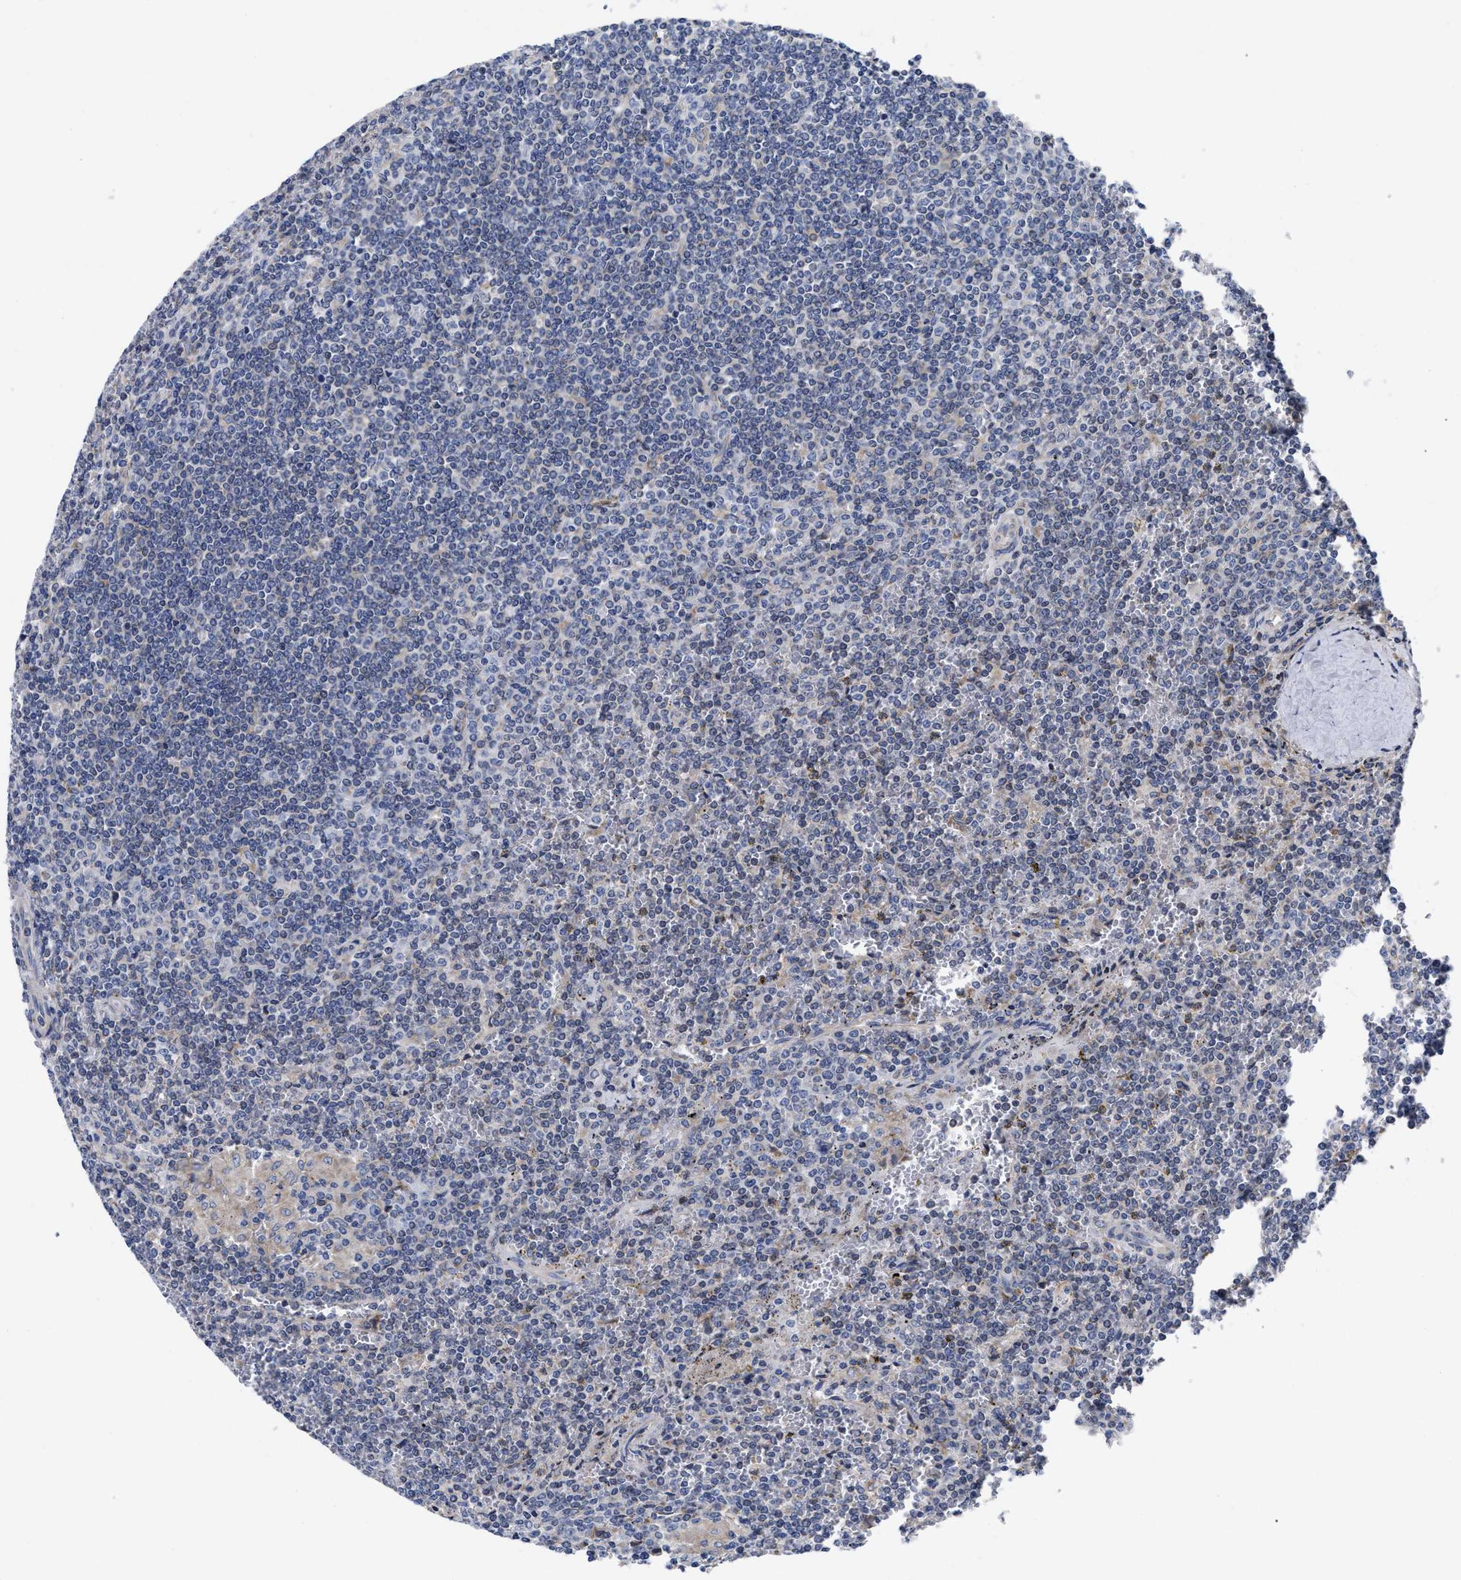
{"staining": {"intensity": "negative", "quantity": "none", "location": "none"}, "tissue": "lymphoma", "cell_type": "Tumor cells", "image_type": "cancer", "snomed": [{"axis": "morphology", "description": "Malignant lymphoma, non-Hodgkin's type, Low grade"}, {"axis": "topography", "description": "Spleen"}], "caption": "Immunohistochemistry of low-grade malignant lymphoma, non-Hodgkin's type shows no expression in tumor cells. Brightfield microscopy of immunohistochemistry (IHC) stained with DAB (brown) and hematoxylin (blue), captured at high magnification.", "gene": "CFAP298", "patient": {"sex": "female", "age": 19}}